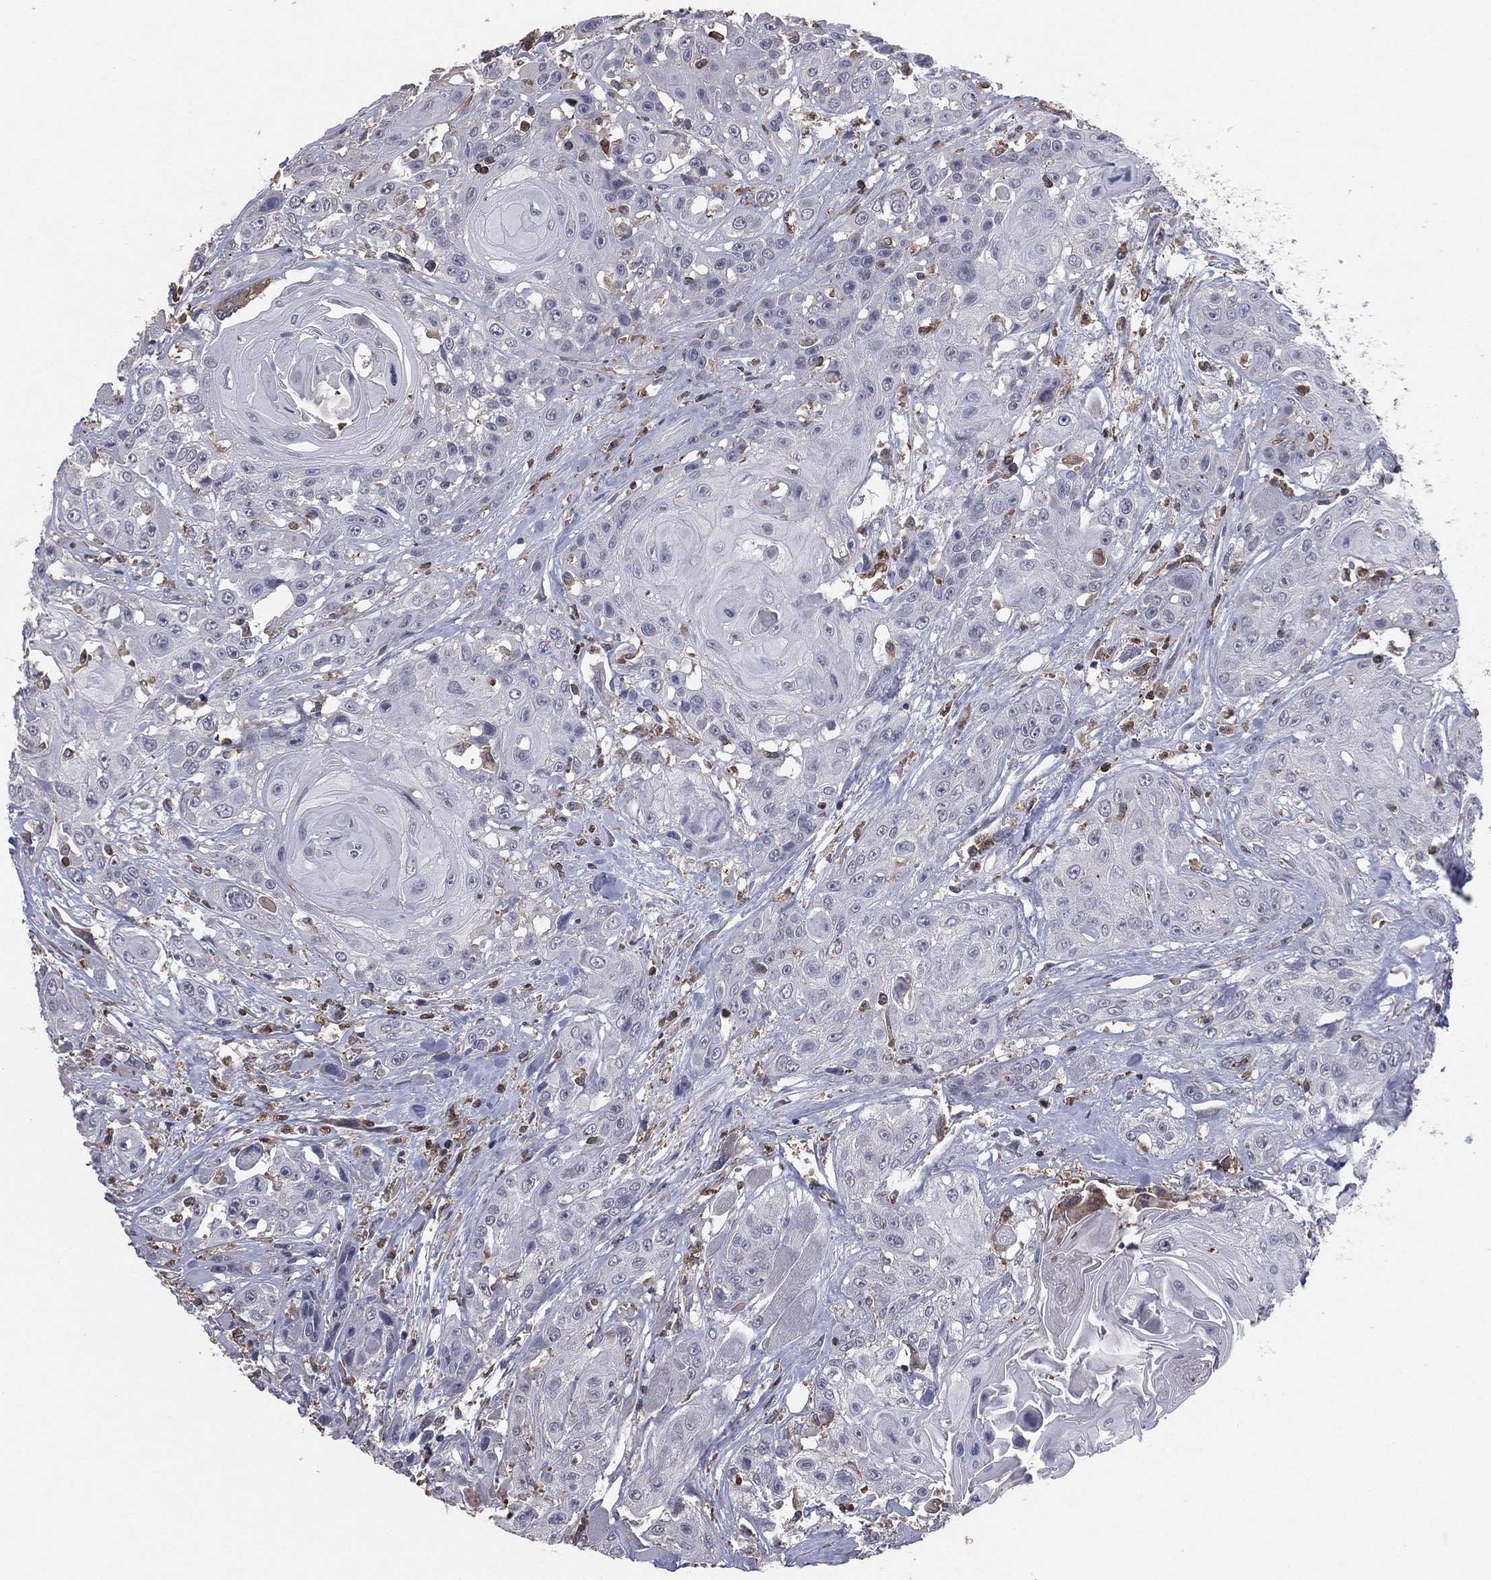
{"staining": {"intensity": "negative", "quantity": "none", "location": "none"}, "tissue": "head and neck cancer", "cell_type": "Tumor cells", "image_type": "cancer", "snomed": [{"axis": "morphology", "description": "Squamous cell carcinoma, NOS"}, {"axis": "topography", "description": "Head-Neck"}], "caption": "A high-resolution micrograph shows immunohistochemistry (IHC) staining of head and neck squamous cell carcinoma, which demonstrates no significant expression in tumor cells.", "gene": "PSTPIP1", "patient": {"sex": "female", "age": 59}}